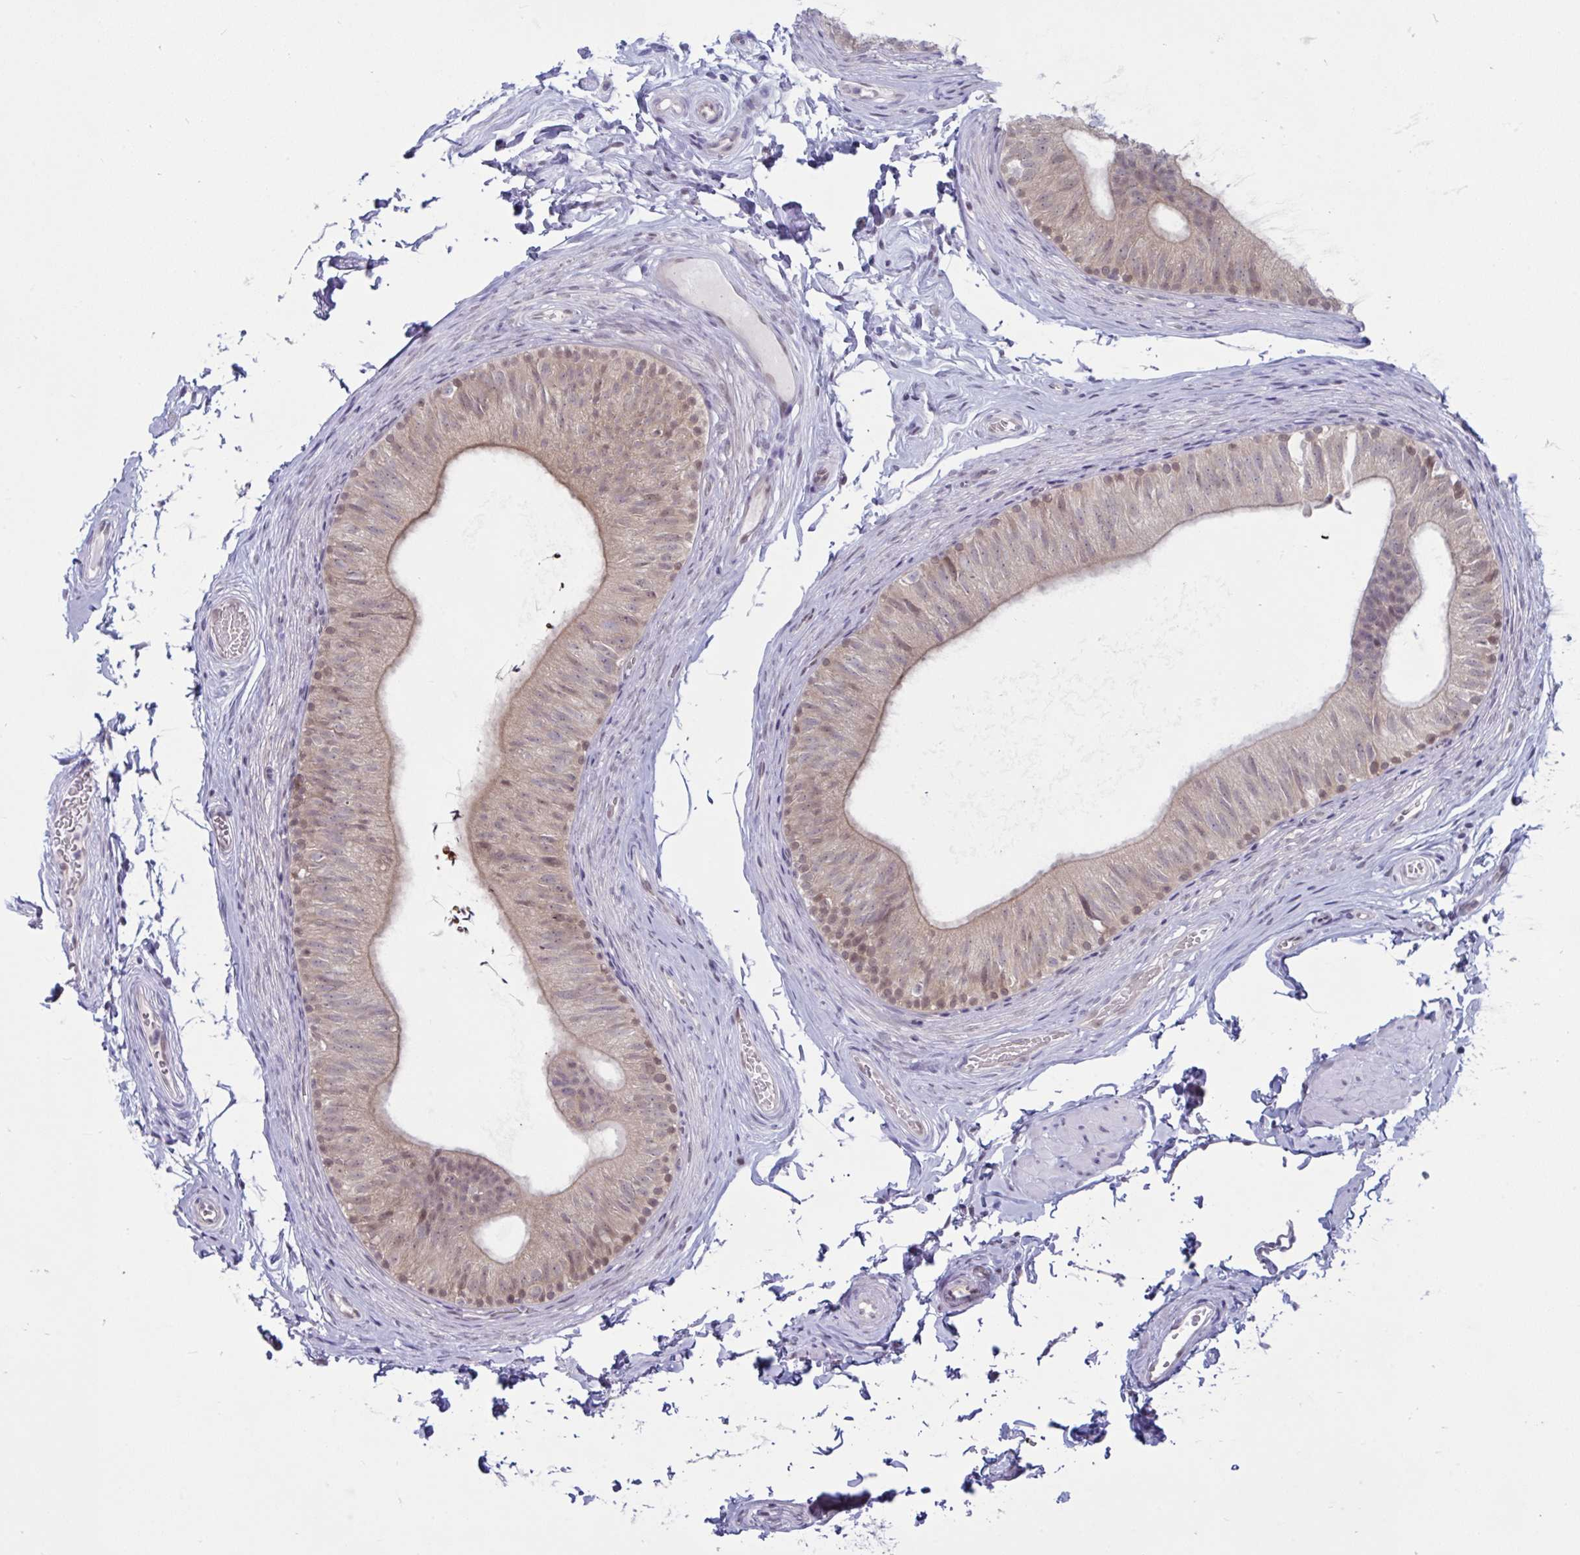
{"staining": {"intensity": "weak", "quantity": "25%-75%", "location": "cytoplasmic/membranous,nuclear"}, "tissue": "epididymis", "cell_type": "Glandular cells", "image_type": "normal", "snomed": [{"axis": "morphology", "description": "Normal tissue, NOS"}, {"axis": "topography", "description": "Epididymis, spermatic cord, NOS"}, {"axis": "topography", "description": "Epididymis"}, {"axis": "topography", "description": "Peripheral nerve tissue"}], "caption": "DAB immunohistochemical staining of benign epididymis demonstrates weak cytoplasmic/membranous,nuclear protein positivity in about 25%-75% of glandular cells. (Stains: DAB (3,3'-diaminobenzidine) in brown, nuclei in blue, Microscopy: brightfield microscopy at high magnification).", "gene": "TSN", "patient": {"sex": "male", "age": 29}}